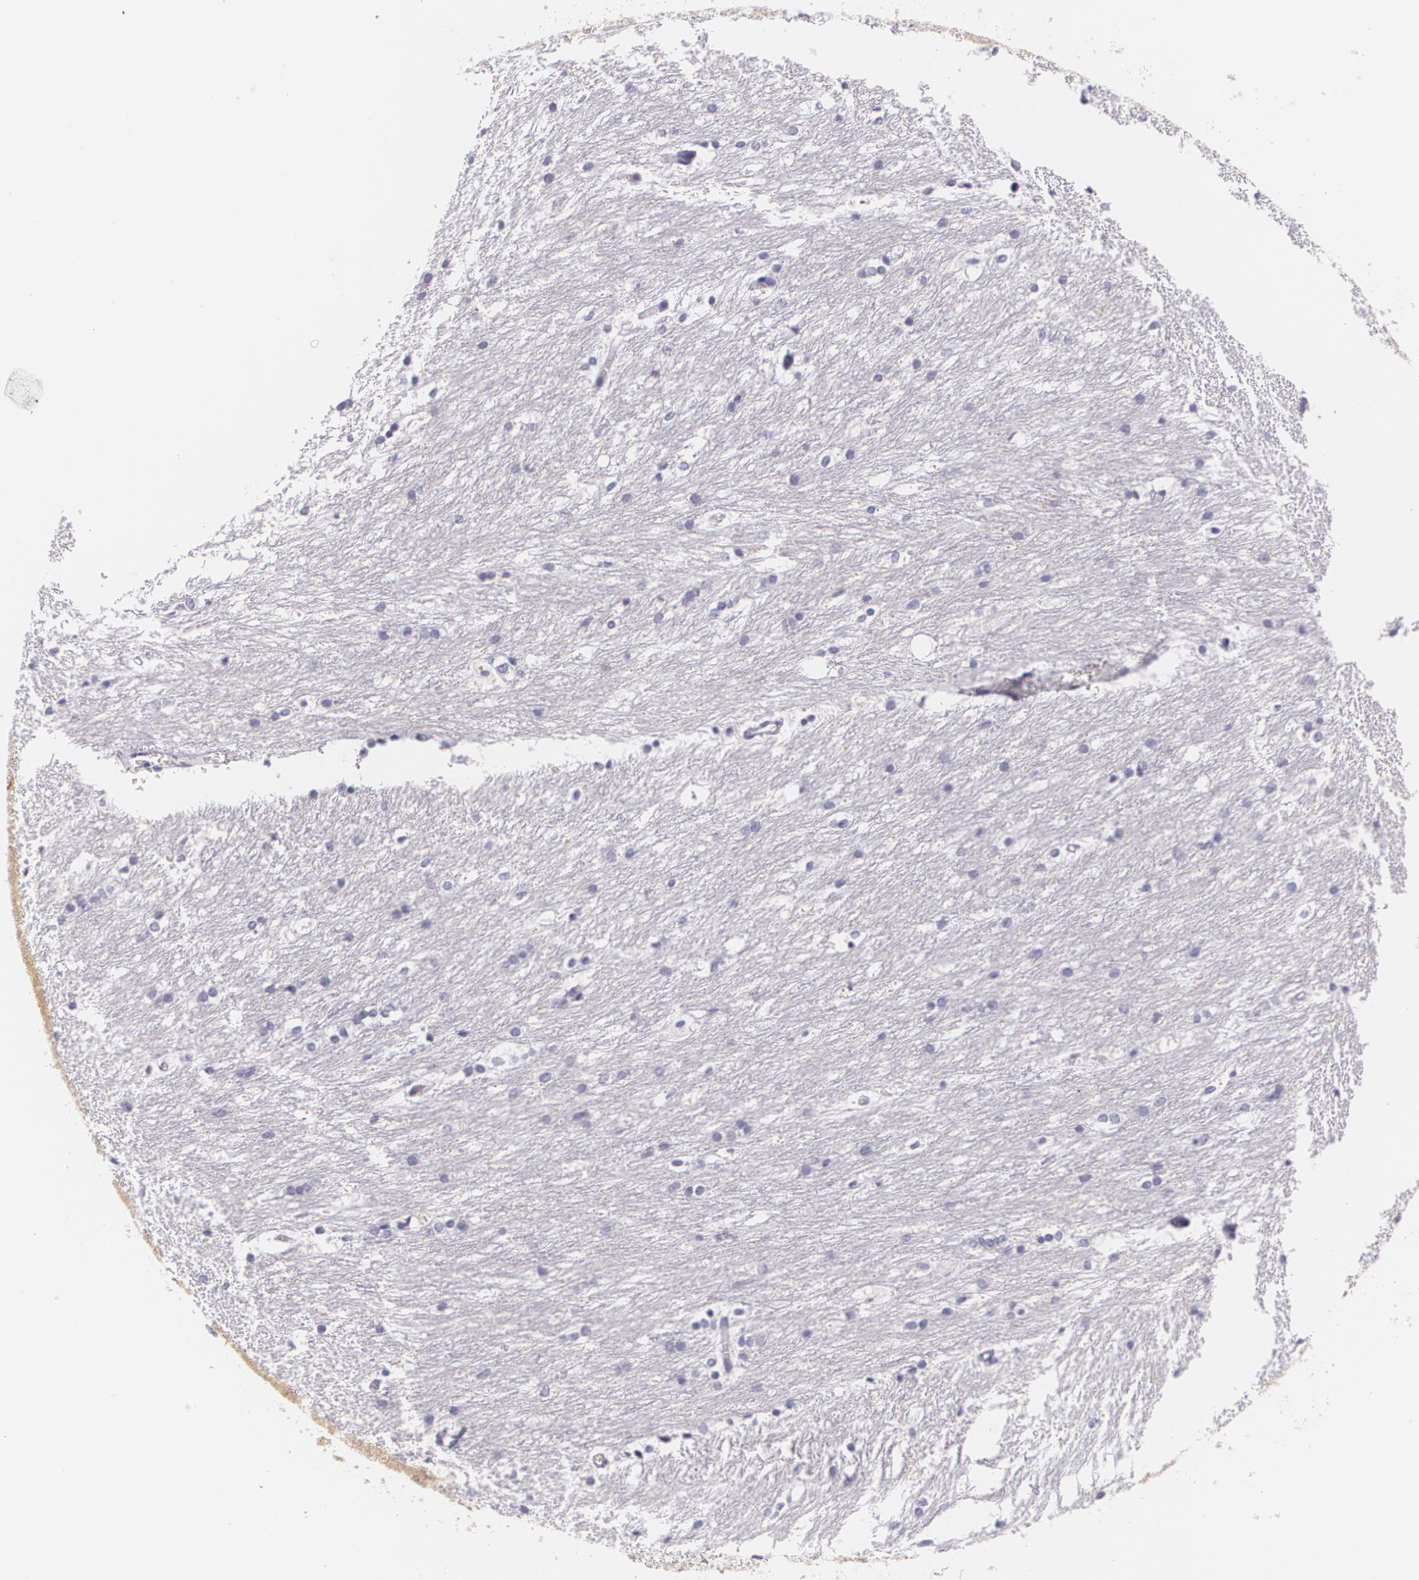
{"staining": {"intensity": "negative", "quantity": "none", "location": "none"}, "tissue": "caudate", "cell_type": "Glial cells", "image_type": "normal", "snomed": [{"axis": "morphology", "description": "Normal tissue, NOS"}, {"axis": "topography", "description": "Lateral ventricle wall"}], "caption": "Immunohistochemical staining of unremarkable caudate demonstrates no significant staining in glial cells.", "gene": "DLG4", "patient": {"sex": "female", "age": 19}}